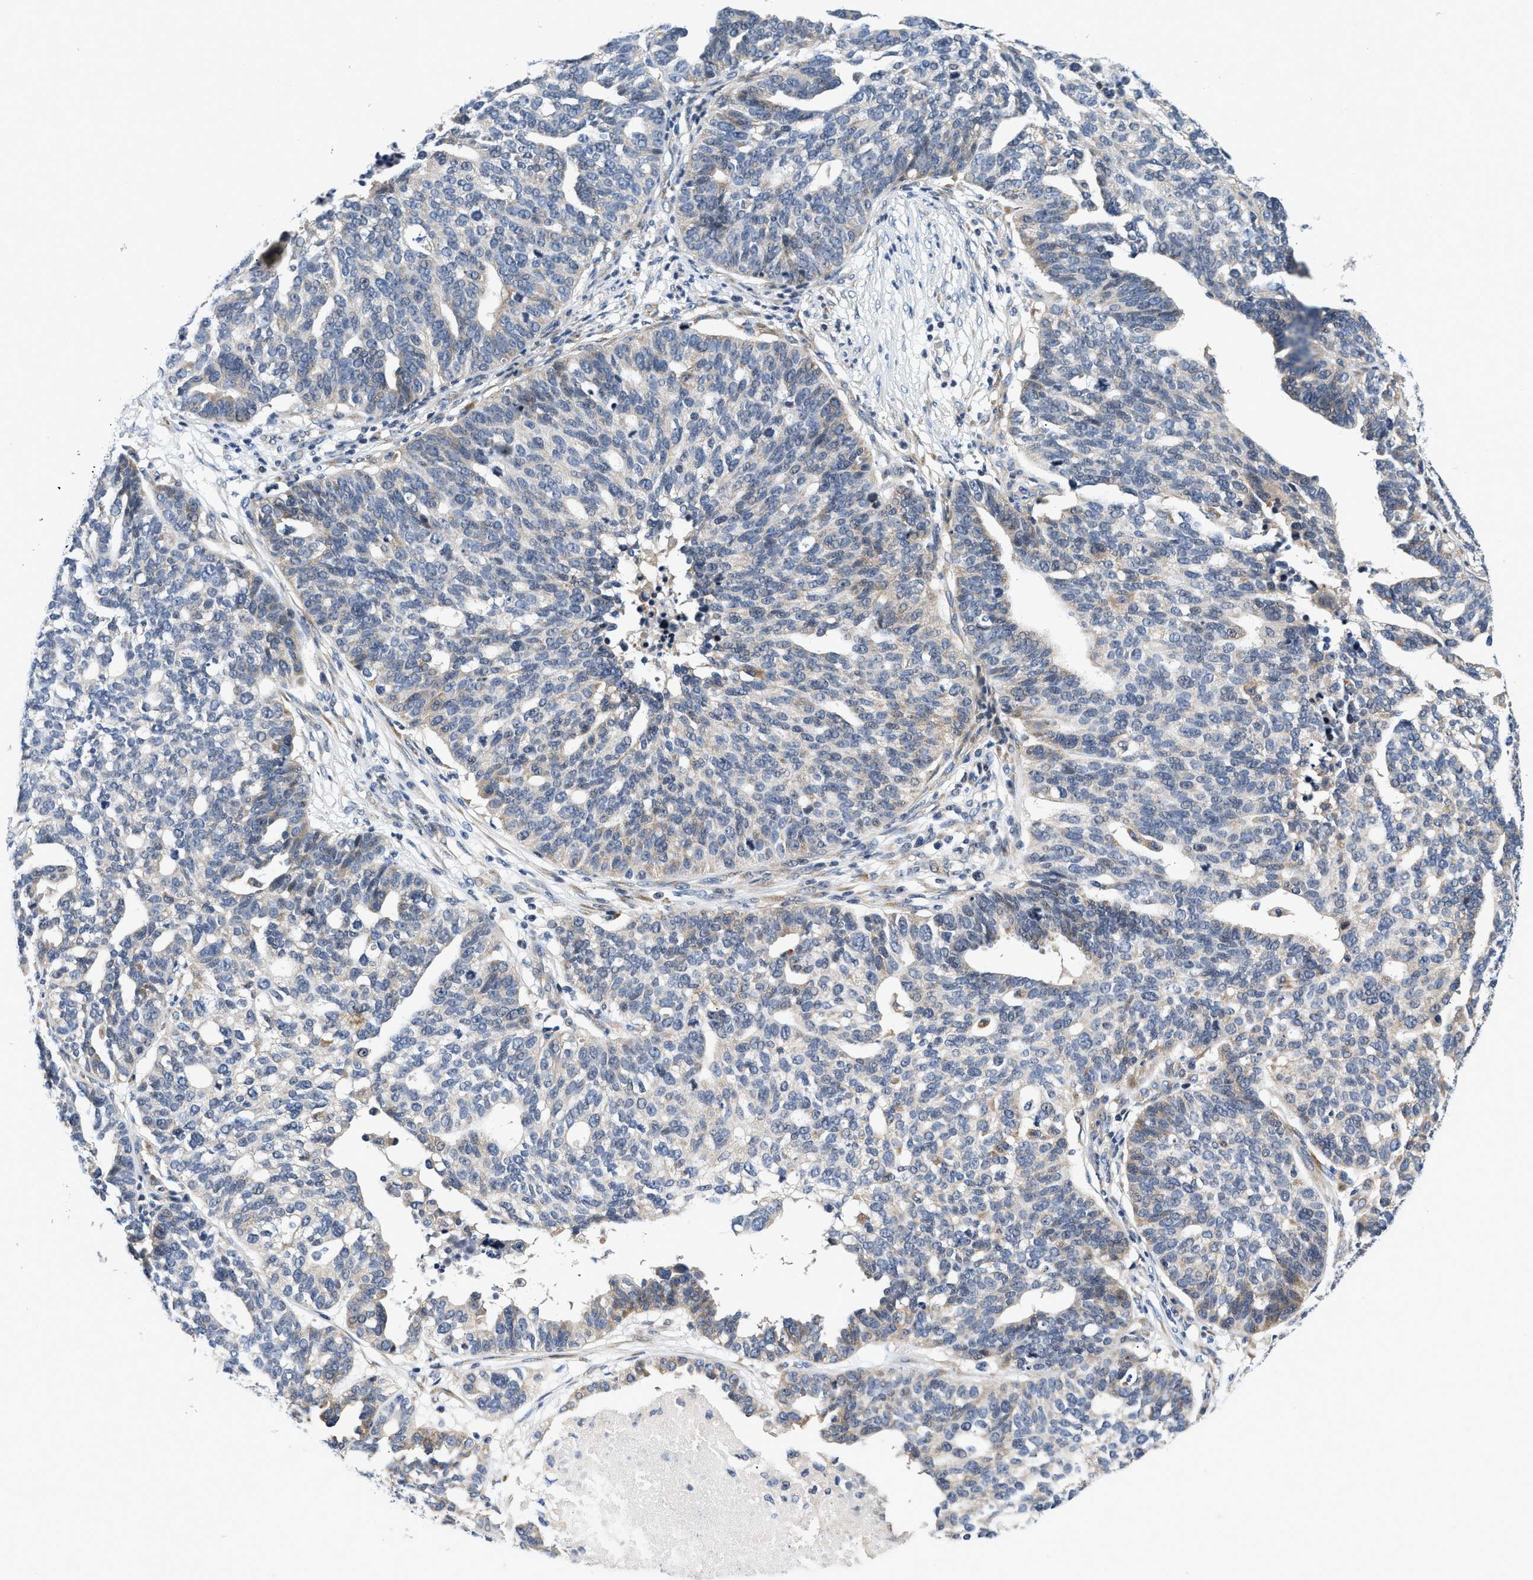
{"staining": {"intensity": "weak", "quantity": "<25%", "location": "cytoplasmic/membranous"}, "tissue": "ovarian cancer", "cell_type": "Tumor cells", "image_type": "cancer", "snomed": [{"axis": "morphology", "description": "Cystadenocarcinoma, serous, NOS"}, {"axis": "topography", "description": "Ovary"}], "caption": "An IHC photomicrograph of ovarian cancer (serous cystadenocarcinoma) is shown. There is no staining in tumor cells of ovarian cancer (serous cystadenocarcinoma).", "gene": "IKBKE", "patient": {"sex": "female", "age": 59}}